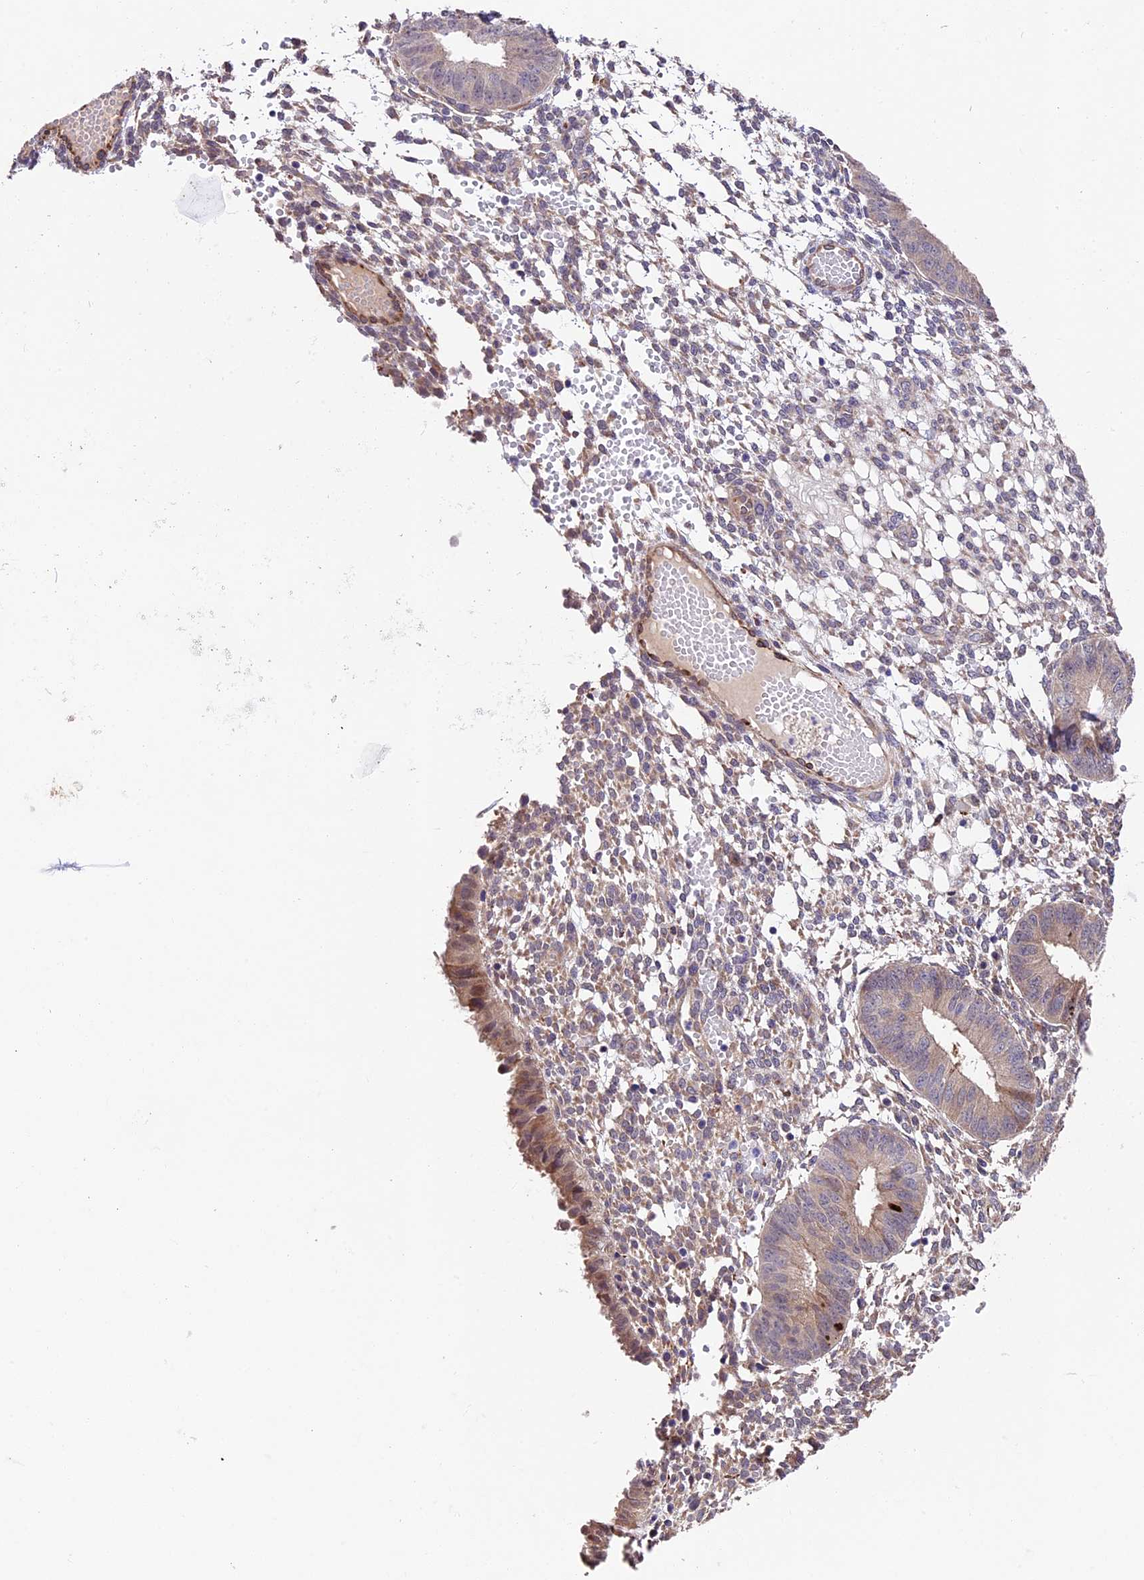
{"staining": {"intensity": "negative", "quantity": "none", "location": "none"}, "tissue": "endometrium", "cell_type": "Cells in endometrial stroma", "image_type": "normal", "snomed": [{"axis": "morphology", "description": "Normal tissue, NOS"}, {"axis": "topography", "description": "Endometrium"}], "caption": "Cells in endometrial stroma show no significant protein expression in normal endometrium. (Stains: DAB (3,3'-diaminobenzidine) immunohistochemistry with hematoxylin counter stain, Microscopy: brightfield microscopy at high magnification).", "gene": "LSM7", "patient": {"sex": "female", "age": 49}}